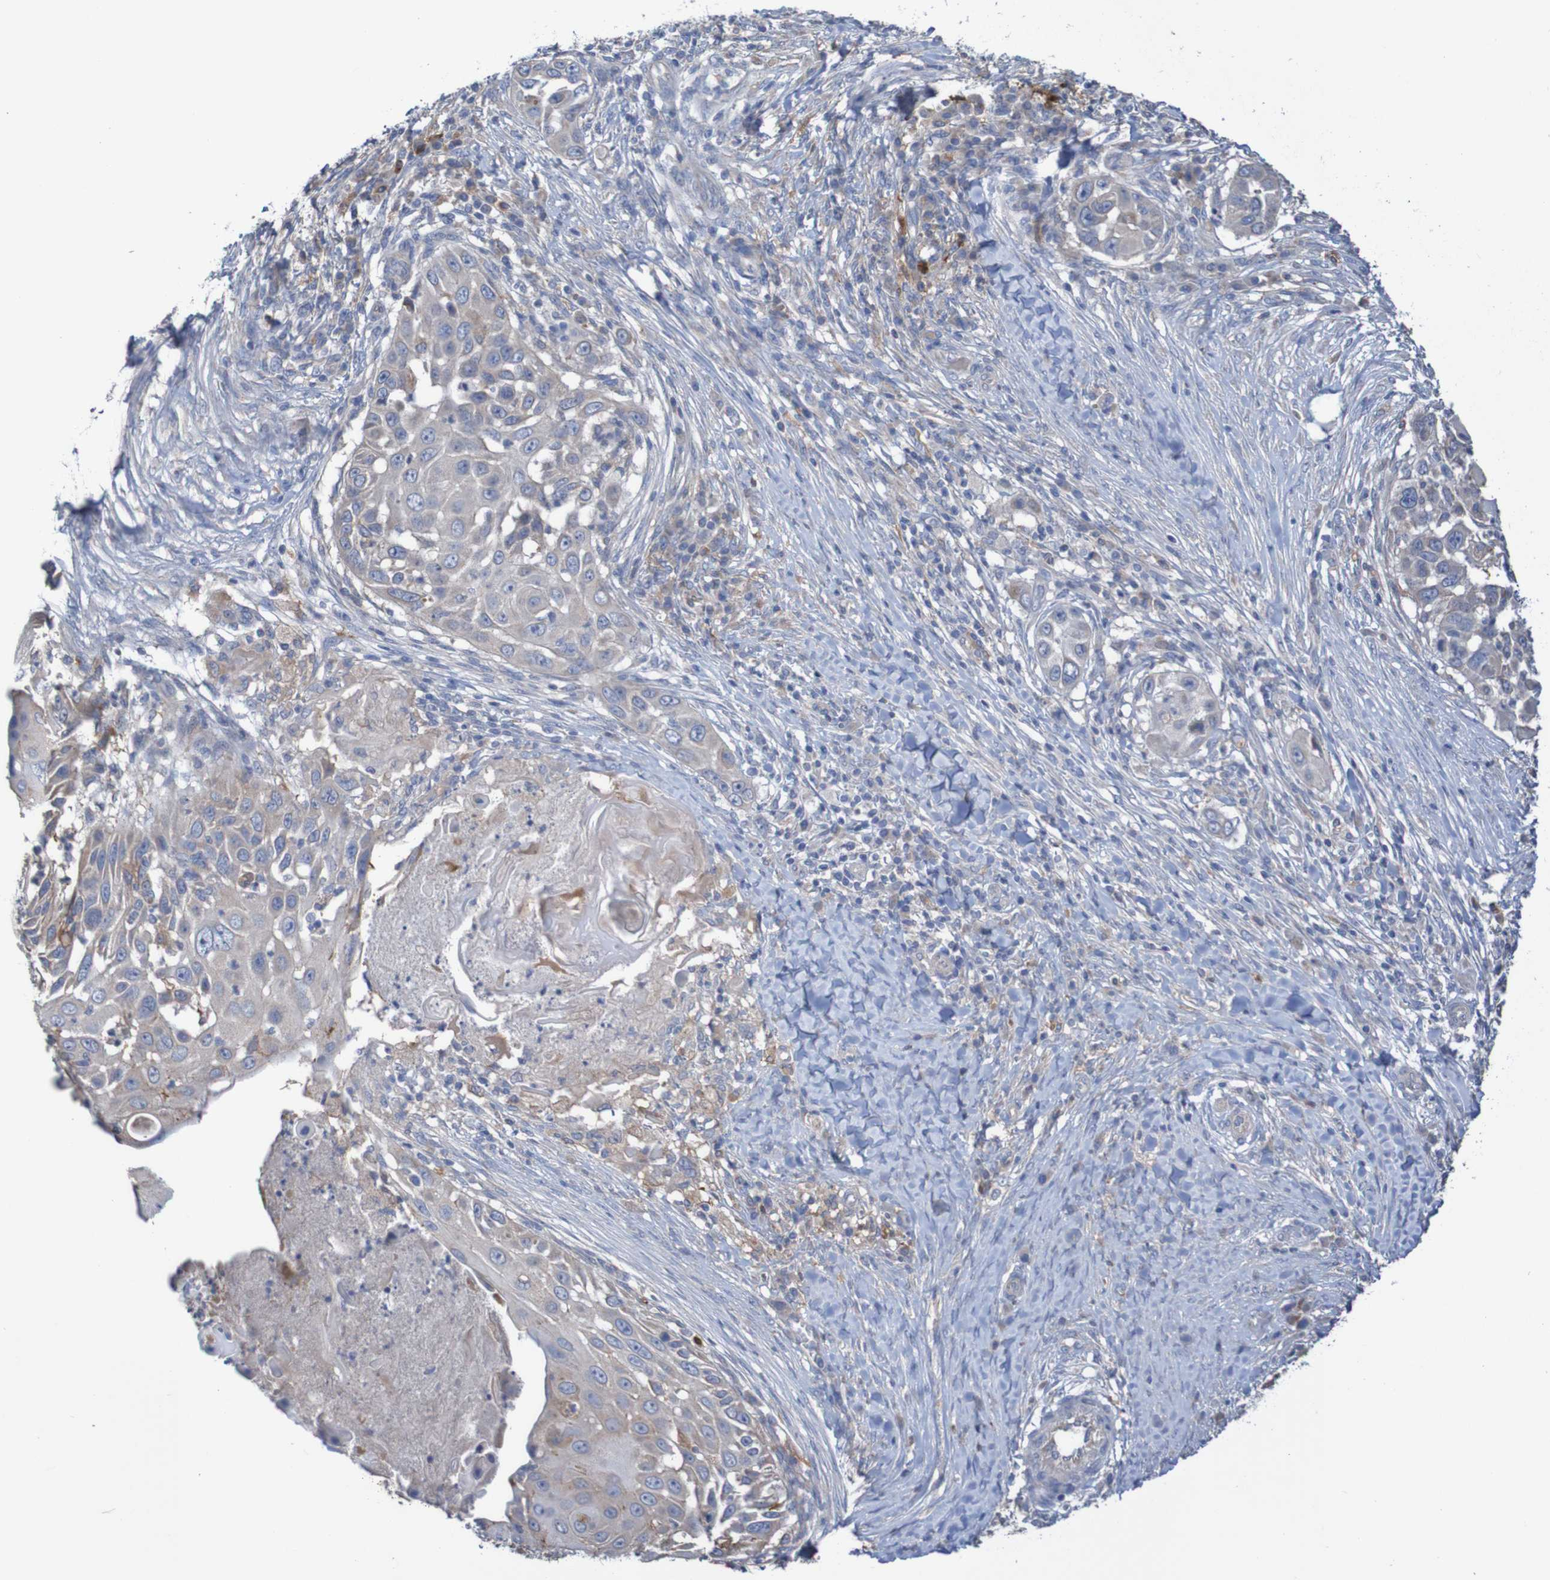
{"staining": {"intensity": "weak", "quantity": "<25%", "location": "cytoplasmic/membranous"}, "tissue": "skin cancer", "cell_type": "Tumor cells", "image_type": "cancer", "snomed": [{"axis": "morphology", "description": "Squamous cell carcinoma, NOS"}, {"axis": "topography", "description": "Skin"}], "caption": "Immunohistochemistry micrograph of human squamous cell carcinoma (skin) stained for a protein (brown), which displays no staining in tumor cells.", "gene": "PHYH", "patient": {"sex": "female", "age": 44}}